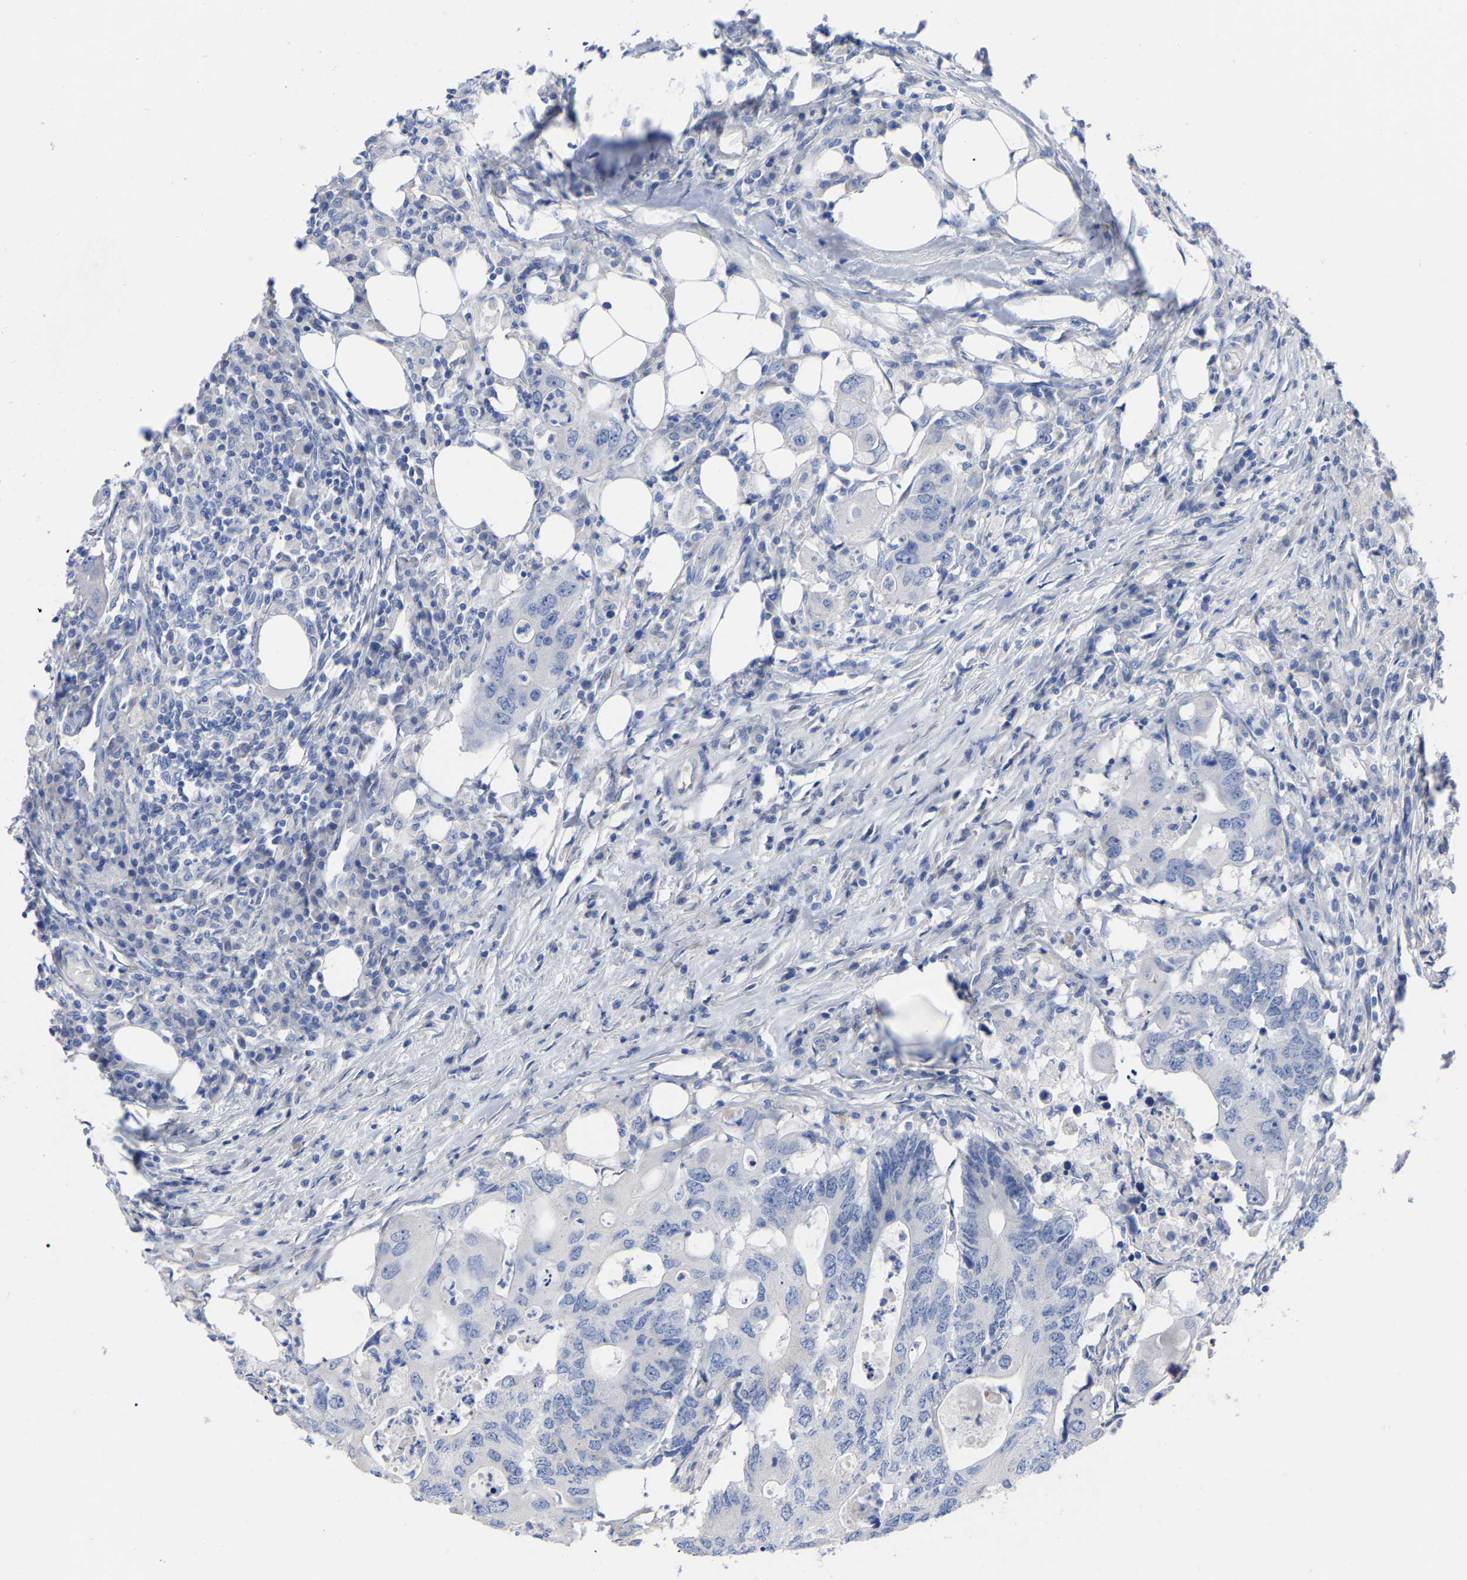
{"staining": {"intensity": "negative", "quantity": "none", "location": "none"}, "tissue": "colorectal cancer", "cell_type": "Tumor cells", "image_type": "cancer", "snomed": [{"axis": "morphology", "description": "Adenocarcinoma, NOS"}, {"axis": "topography", "description": "Colon"}], "caption": "Immunohistochemistry (IHC) micrograph of neoplastic tissue: human colorectal adenocarcinoma stained with DAB shows no significant protein expression in tumor cells.", "gene": "HAPLN1", "patient": {"sex": "male", "age": 71}}